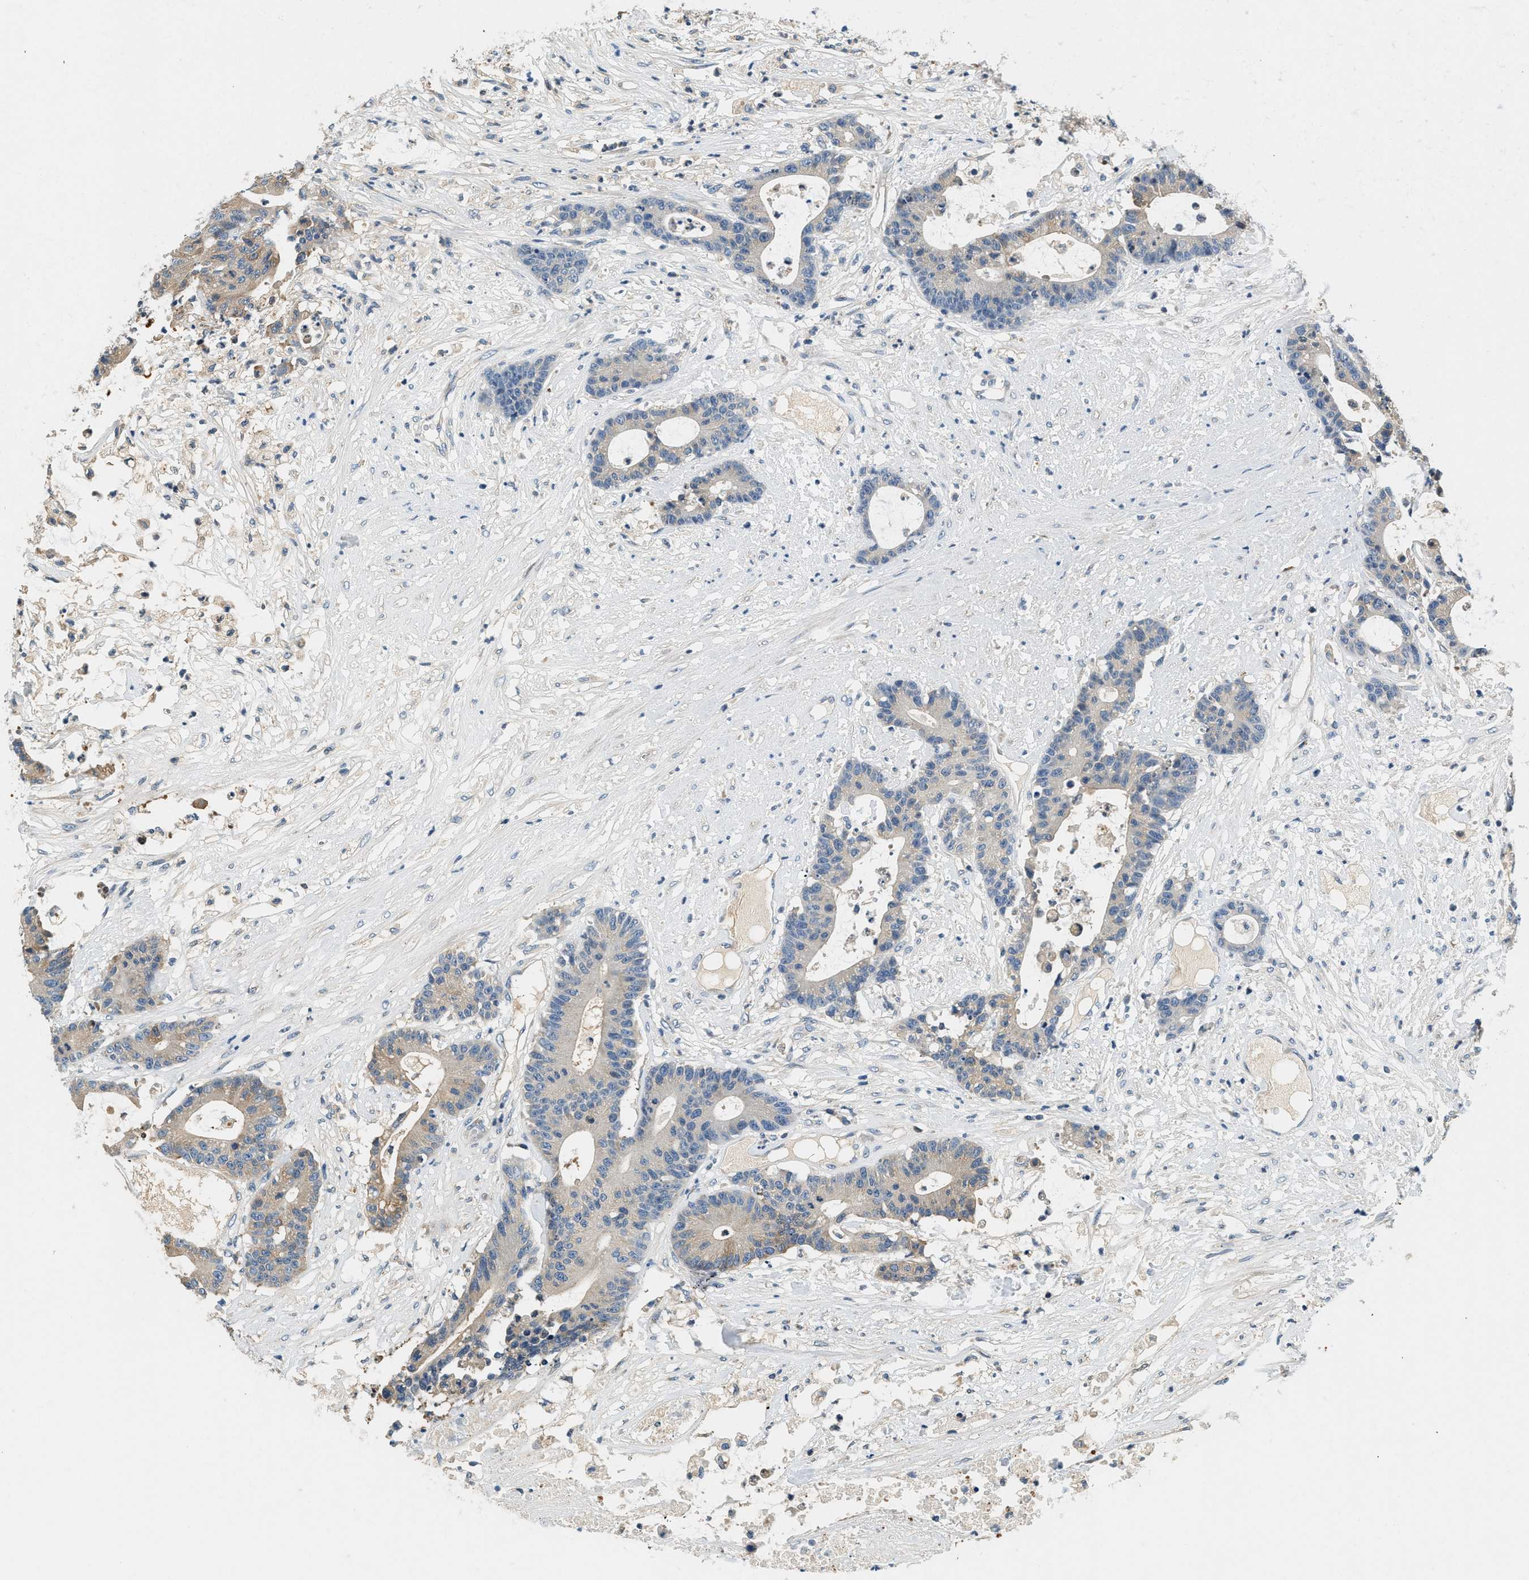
{"staining": {"intensity": "weak", "quantity": ">75%", "location": "cytoplasmic/membranous"}, "tissue": "colorectal cancer", "cell_type": "Tumor cells", "image_type": "cancer", "snomed": [{"axis": "morphology", "description": "Adenocarcinoma, NOS"}, {"axis": "topography", "description": "Colon"}], "caption": "The image shows staining of colorectal adenocarcinoma, revealing weak cytoplasmic/membranous protein staining (brown color) within tumor cells. (DAB IHC with brightfield microscopy, high magnification).", "gene": "SLC35E1", "patient": {"sex": "female", "age": 84}}